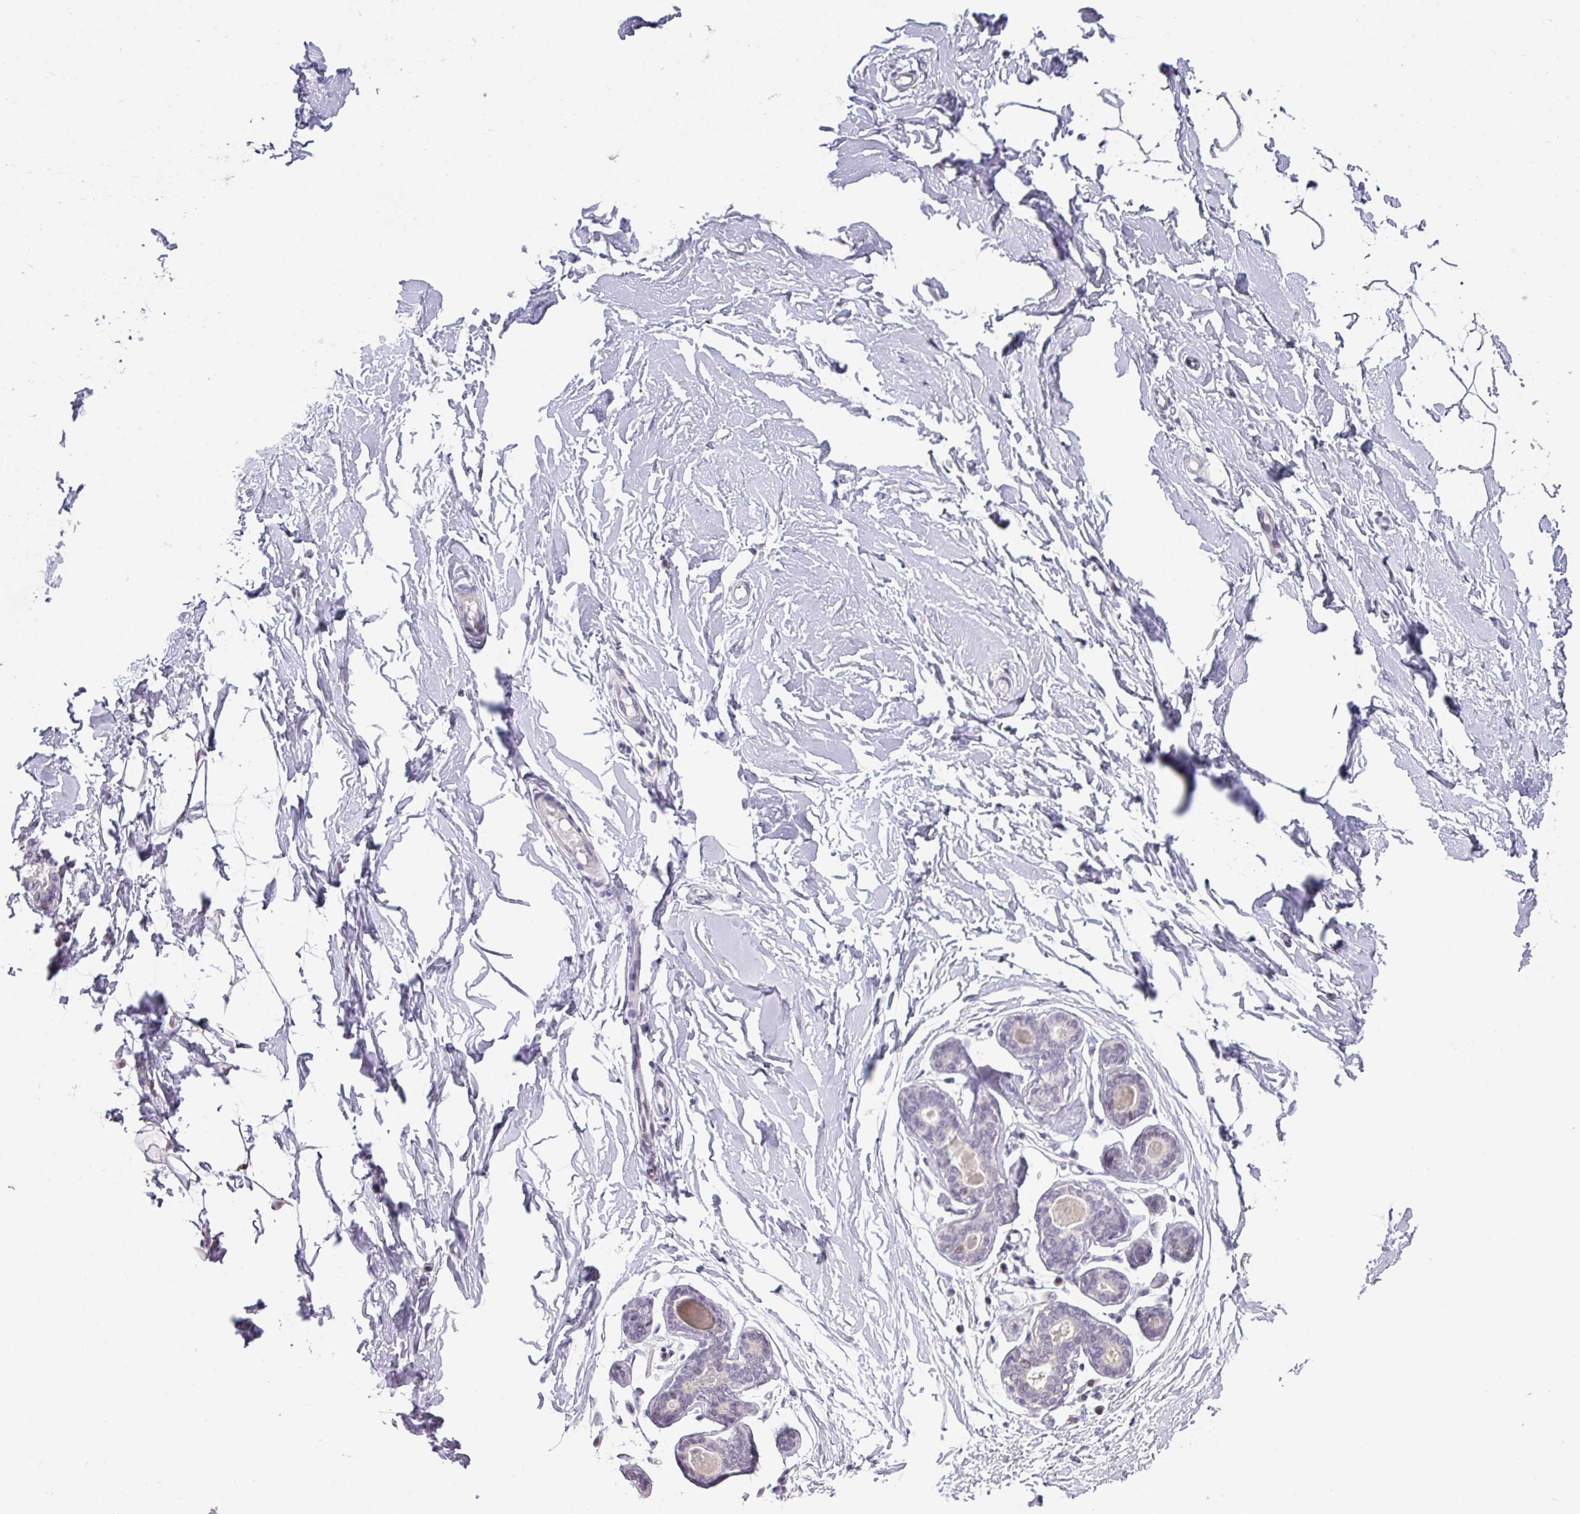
{"staining": {"intensity": "negative", "quantity": "none", "location": "none"}, "tissue": "breast", "cell_type": "Adipocytes", "image_type": "normal", "snomed": [{"axis": "morphology", "description": "Normal tissue, NOS"}, {"axis": "topography", "description": "Breast"}], "caption": "Protein analysis of unremarkable breast displays no significant expression in adipocytes.", "gene": "ANKRD13B", "patient": {"sex": "female", "age": 23}}